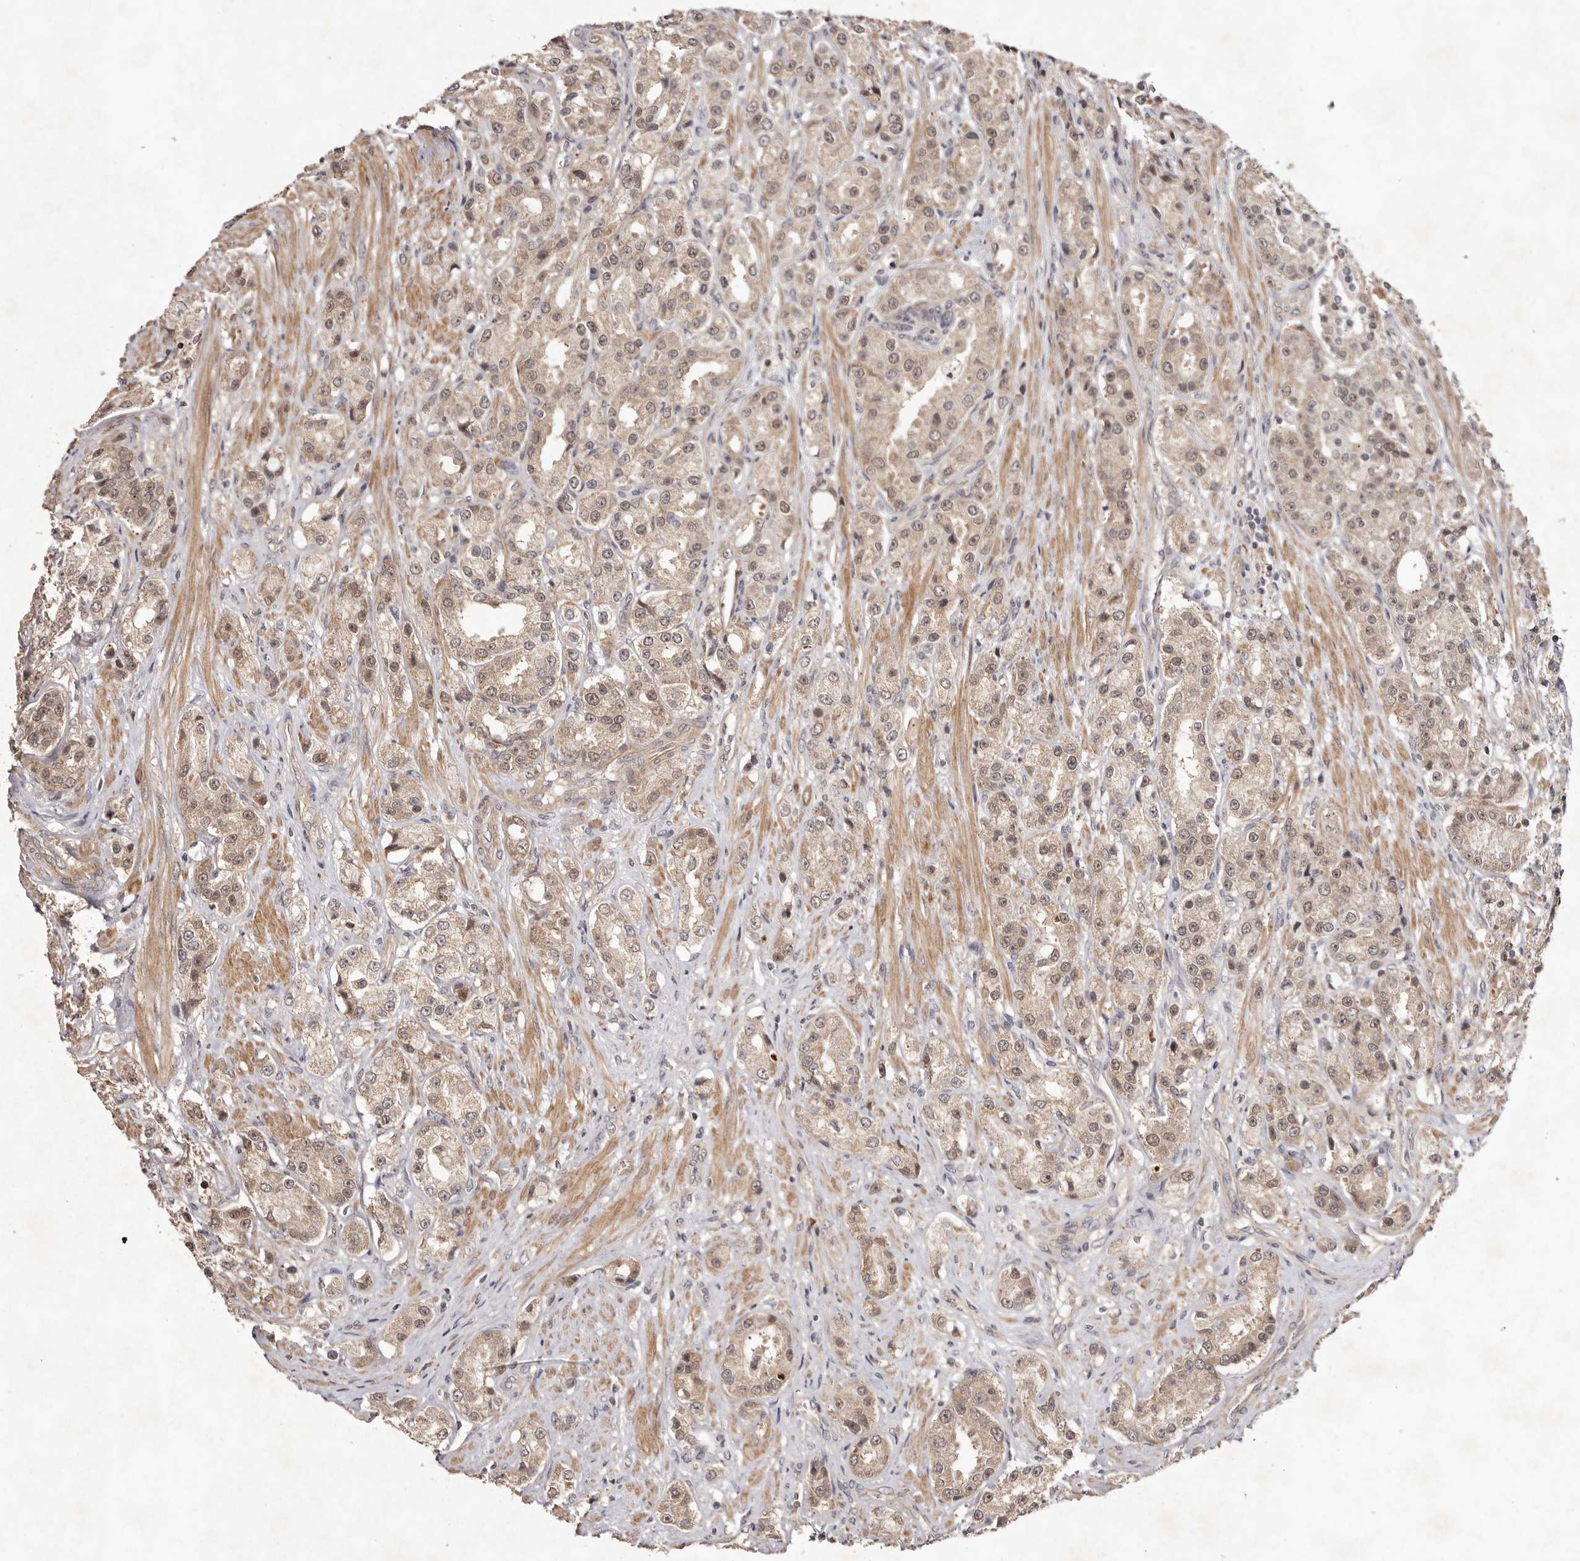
{"staining": {"intensity": "weak", "quantity": ">75%", "location": "nuclear"}, "tissue": "prostate cancer", "cell_type": "Tumor cells", "image_type": "cancer", "snomed": [{"axis": "morphology", "description": "Adenocarcinoma, High grade"}, {"axis": "topography", "description": "Prostate"}], "caption": "High-grade adenocarcinoma (prostate) tissue exhibits weak nuclear expression in about >75% of tumor cells, visualized by immunohistochemistry.", "gene": "BUD31", "patient": {"sex": "male", "age": 60}}